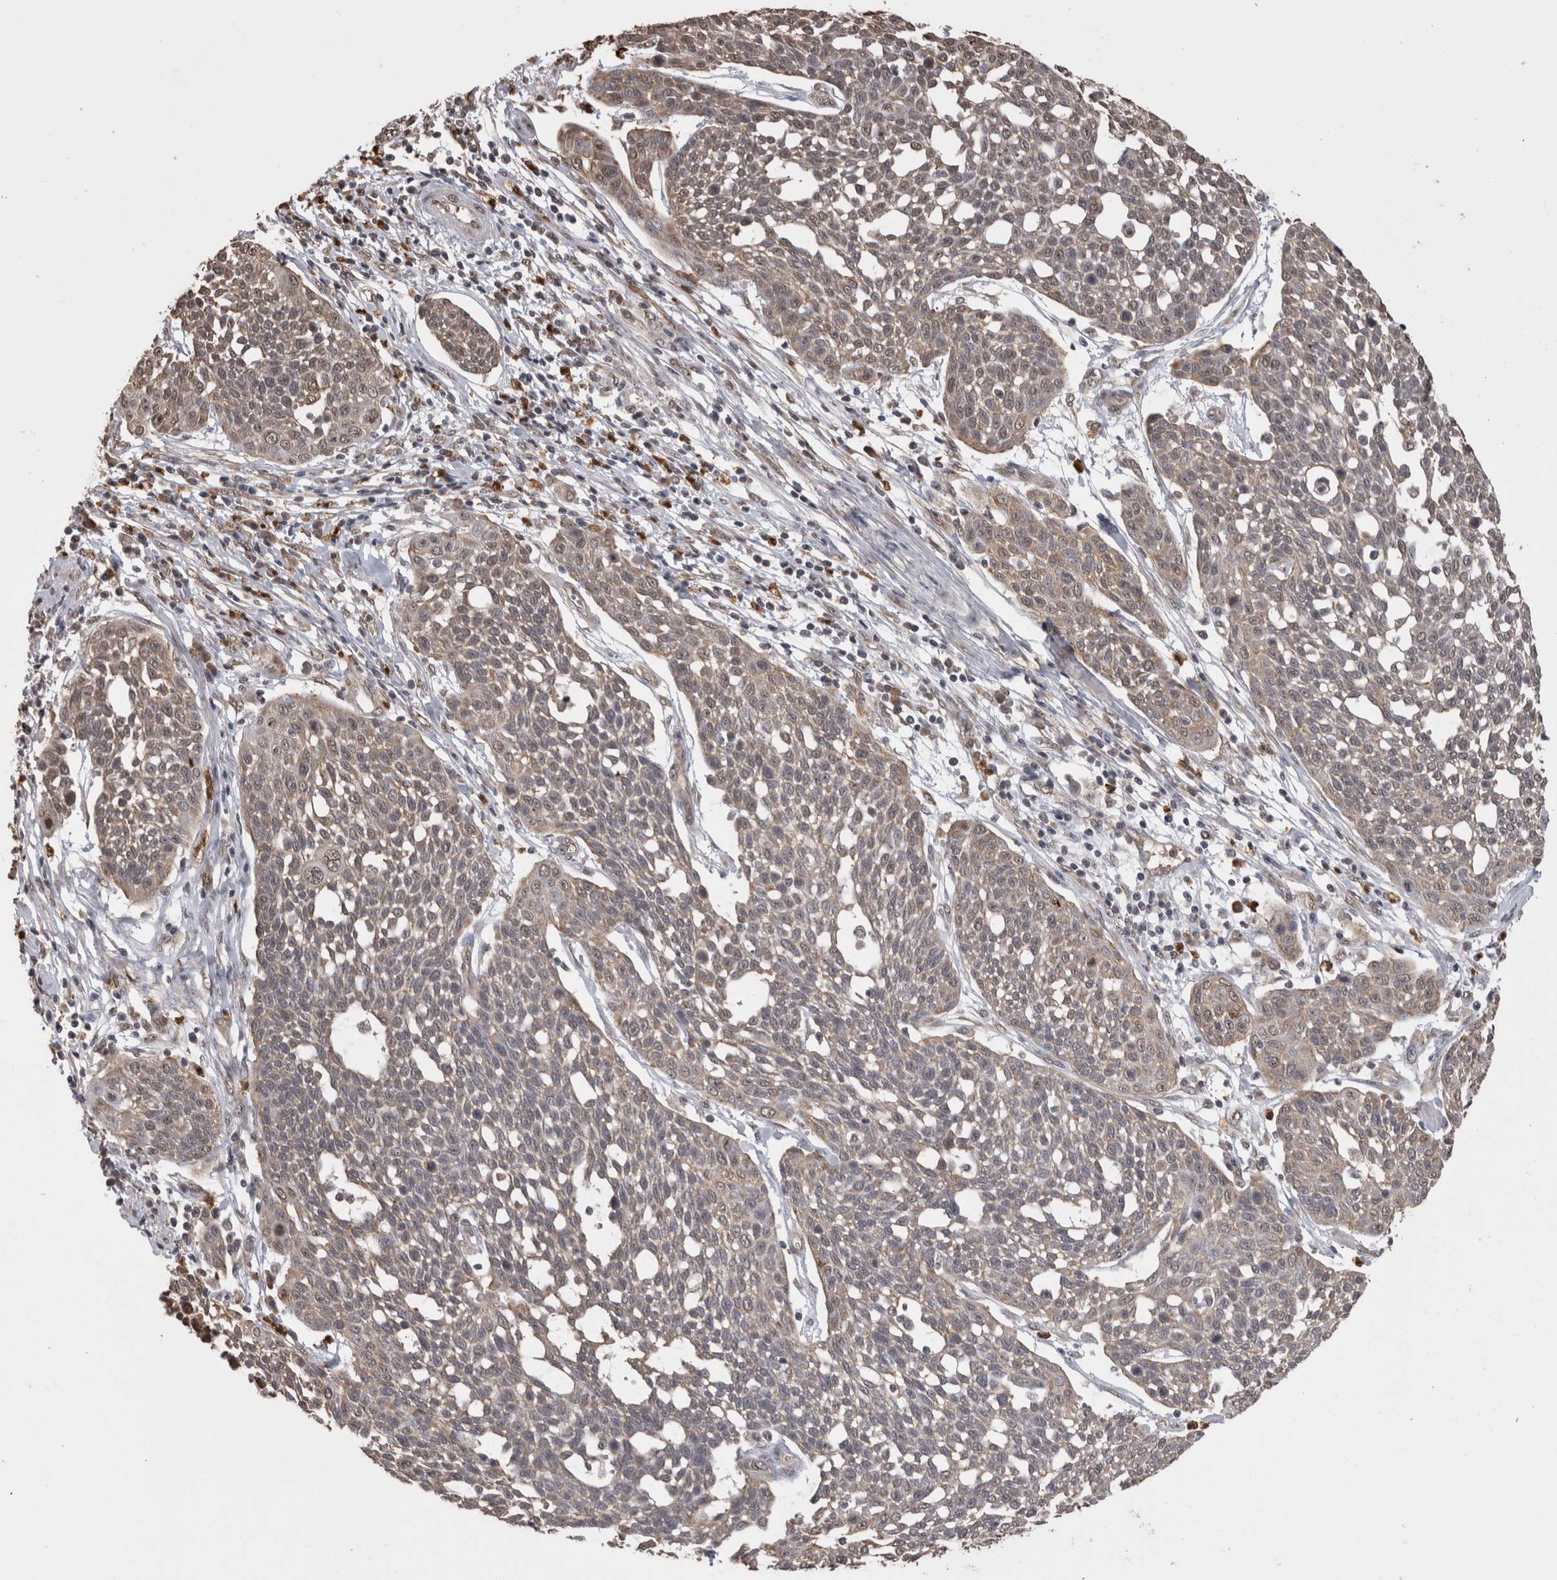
{"staining": {"intensity": "weak", "quantity": "25%-75%", "location": "cytoplasmic/membranous"}, "tissue": "cervical cancer", "cell_type": "Tumor cells", "image_type": "cancer", "snomed": [{"axis": "morphology", "description": "Squamous cell carcinoma, NOS"}, {"axis": "topography", "description": "Cervix"}], "caption": "Protein staining of squamous cell carcinoma (cervical) tissue exhibits weak cytoplasmic/membranous staining in about 25%-75% of tumor cells.", "gene": "PAK4", "patient": {"sex": "female", "age": 34}}